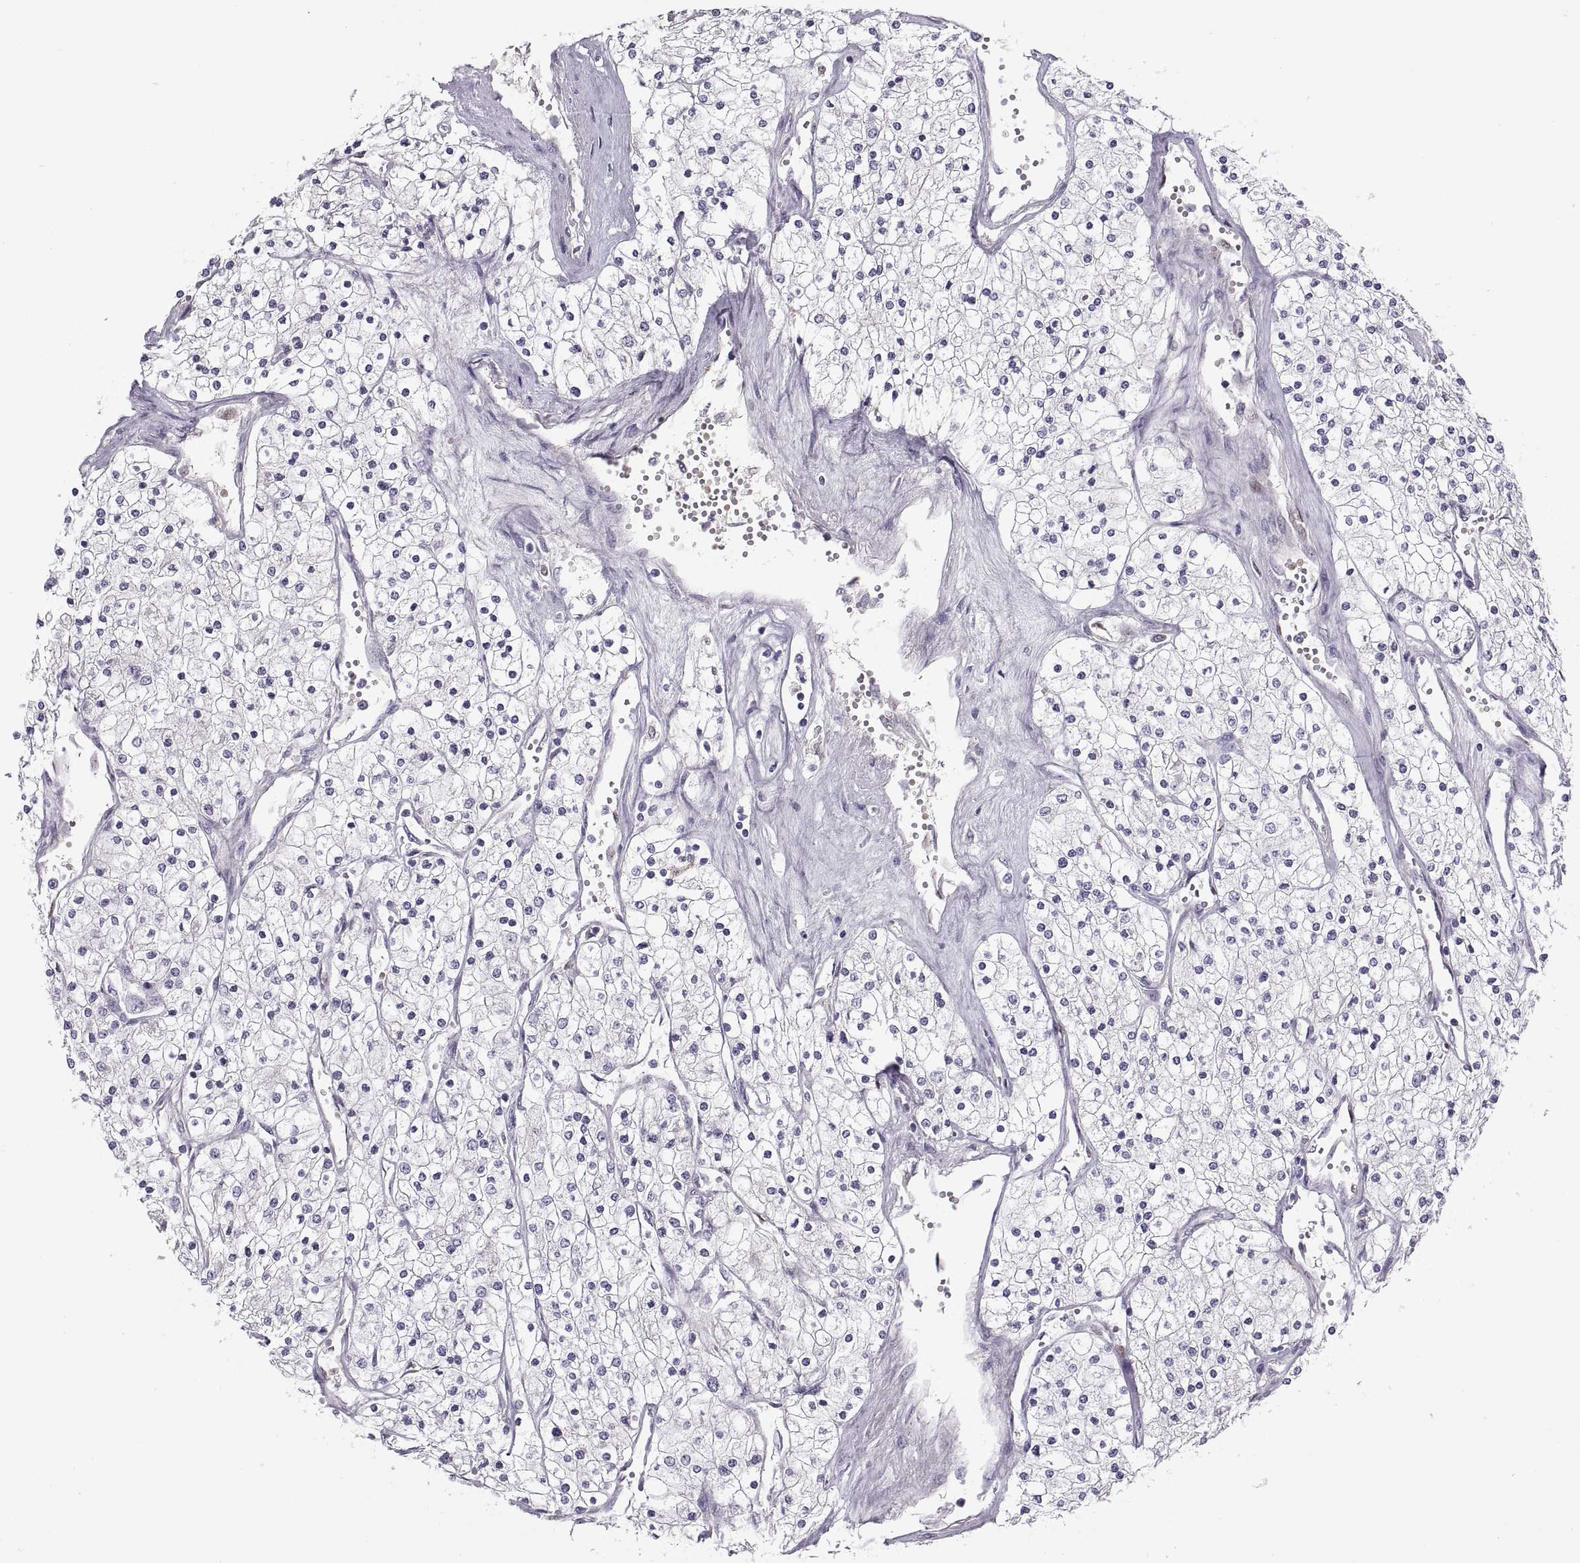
{"staining": {"intensity": "negative", "quantity": "none", "location": "none"}, "tissue": "renal cancer", "cell_type": "Tumor cells", "image_type": "cancer", "snomed": [{"axis": "morphology", "description": "Adenocarcinoma, NOS"}, {"axis": "topography", "description": "Kidney"}], "caption": "Immunohistochemical staining of adenocarcinoma (renal) shows no significant staining in tumor cells.", "gene": "CHCT1", "patient": {"sex": "male", "age": 80}}